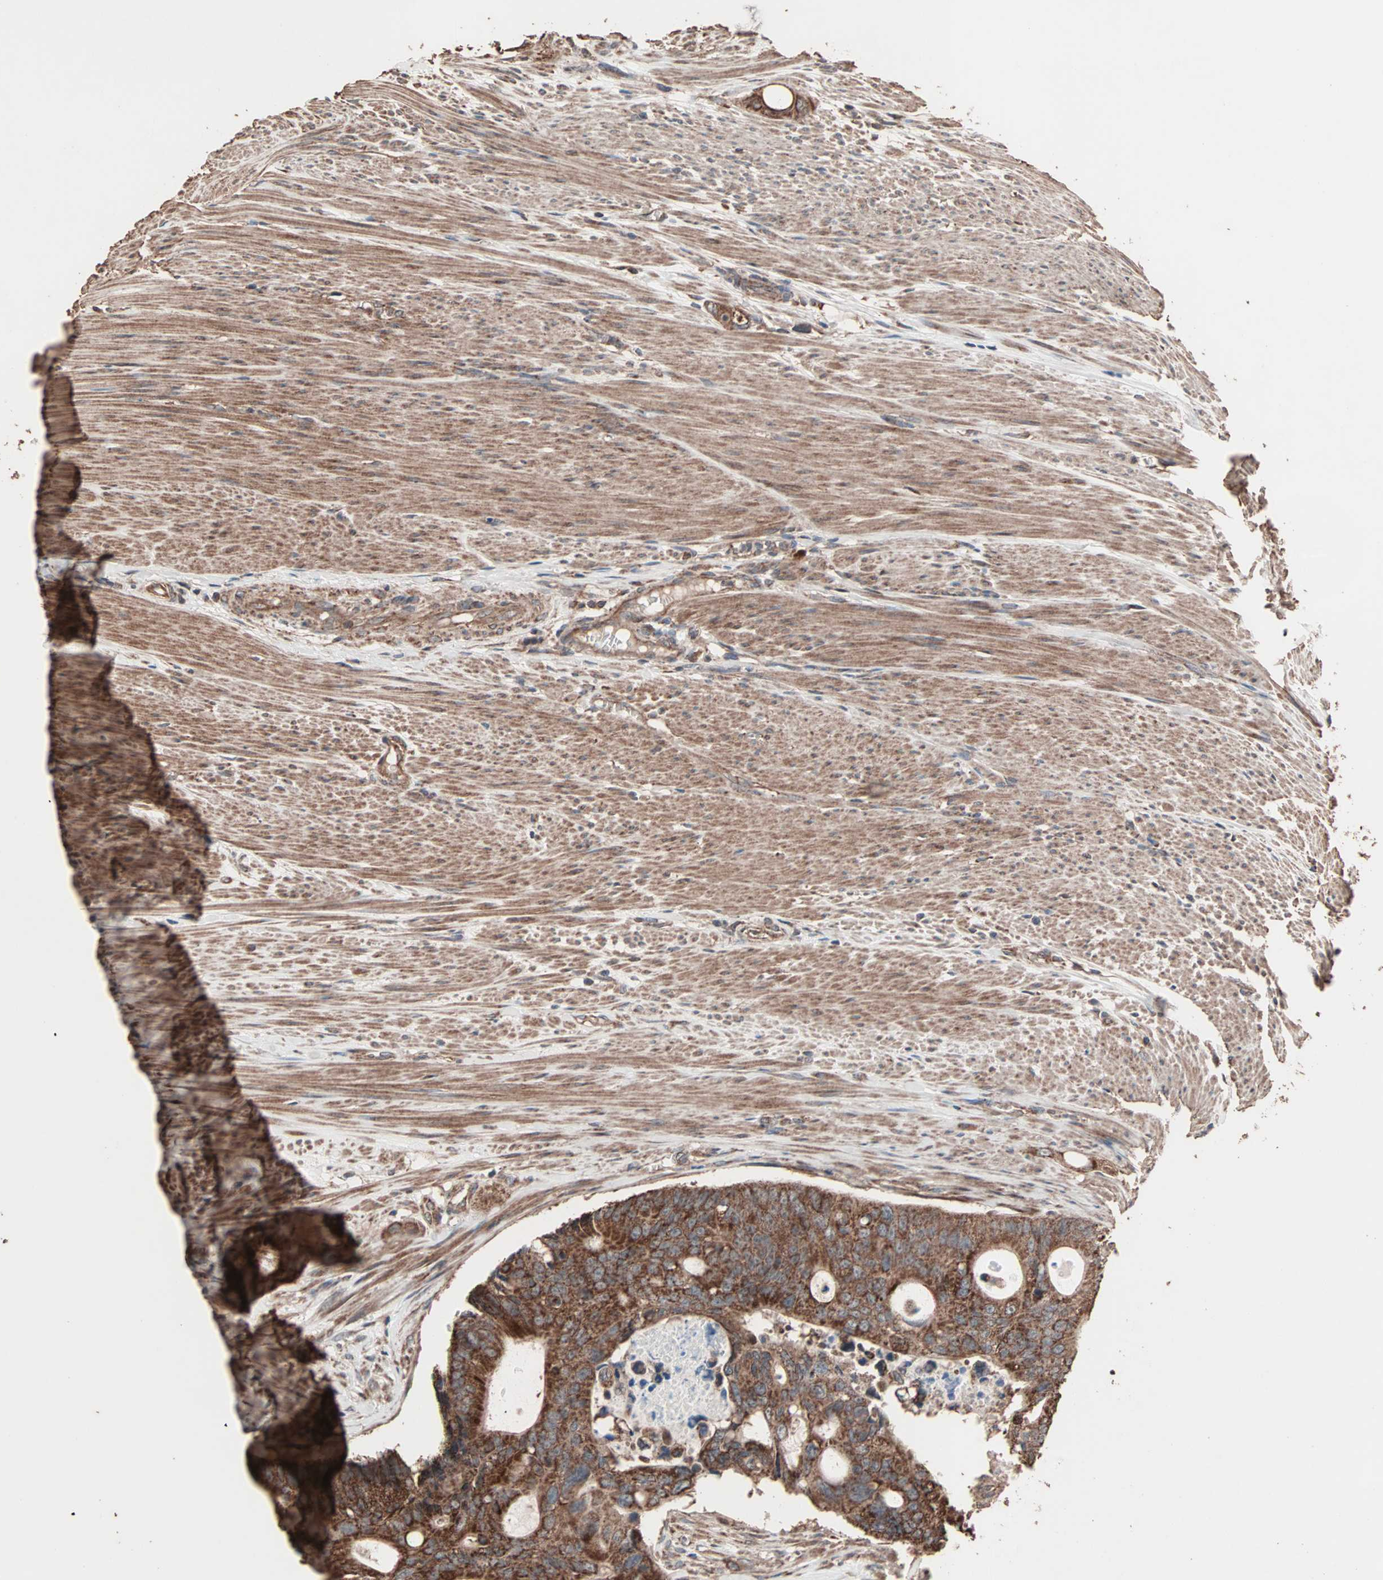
{"staining": {"intensity": "strong", "quantity": ">75%", "location": "cytoplasmic/membranous"}, "tissue": "colorectal cancer", "cell_type": "Tumor cells", "image_type": "cancer", "snomed": [{"axis": "morphology", "description": "Adenocarcinoma, NOS"}, {"axis": "topography", "description": "Colon"}], "caption": "Colorectal adenocarcinoma stained with a brown dye reveals strong cytoplasmic/membranous positive staining in about >75% of tumor cells.", "gene": "MRPL2", "patient": {"sex": "female", "age": 57}}